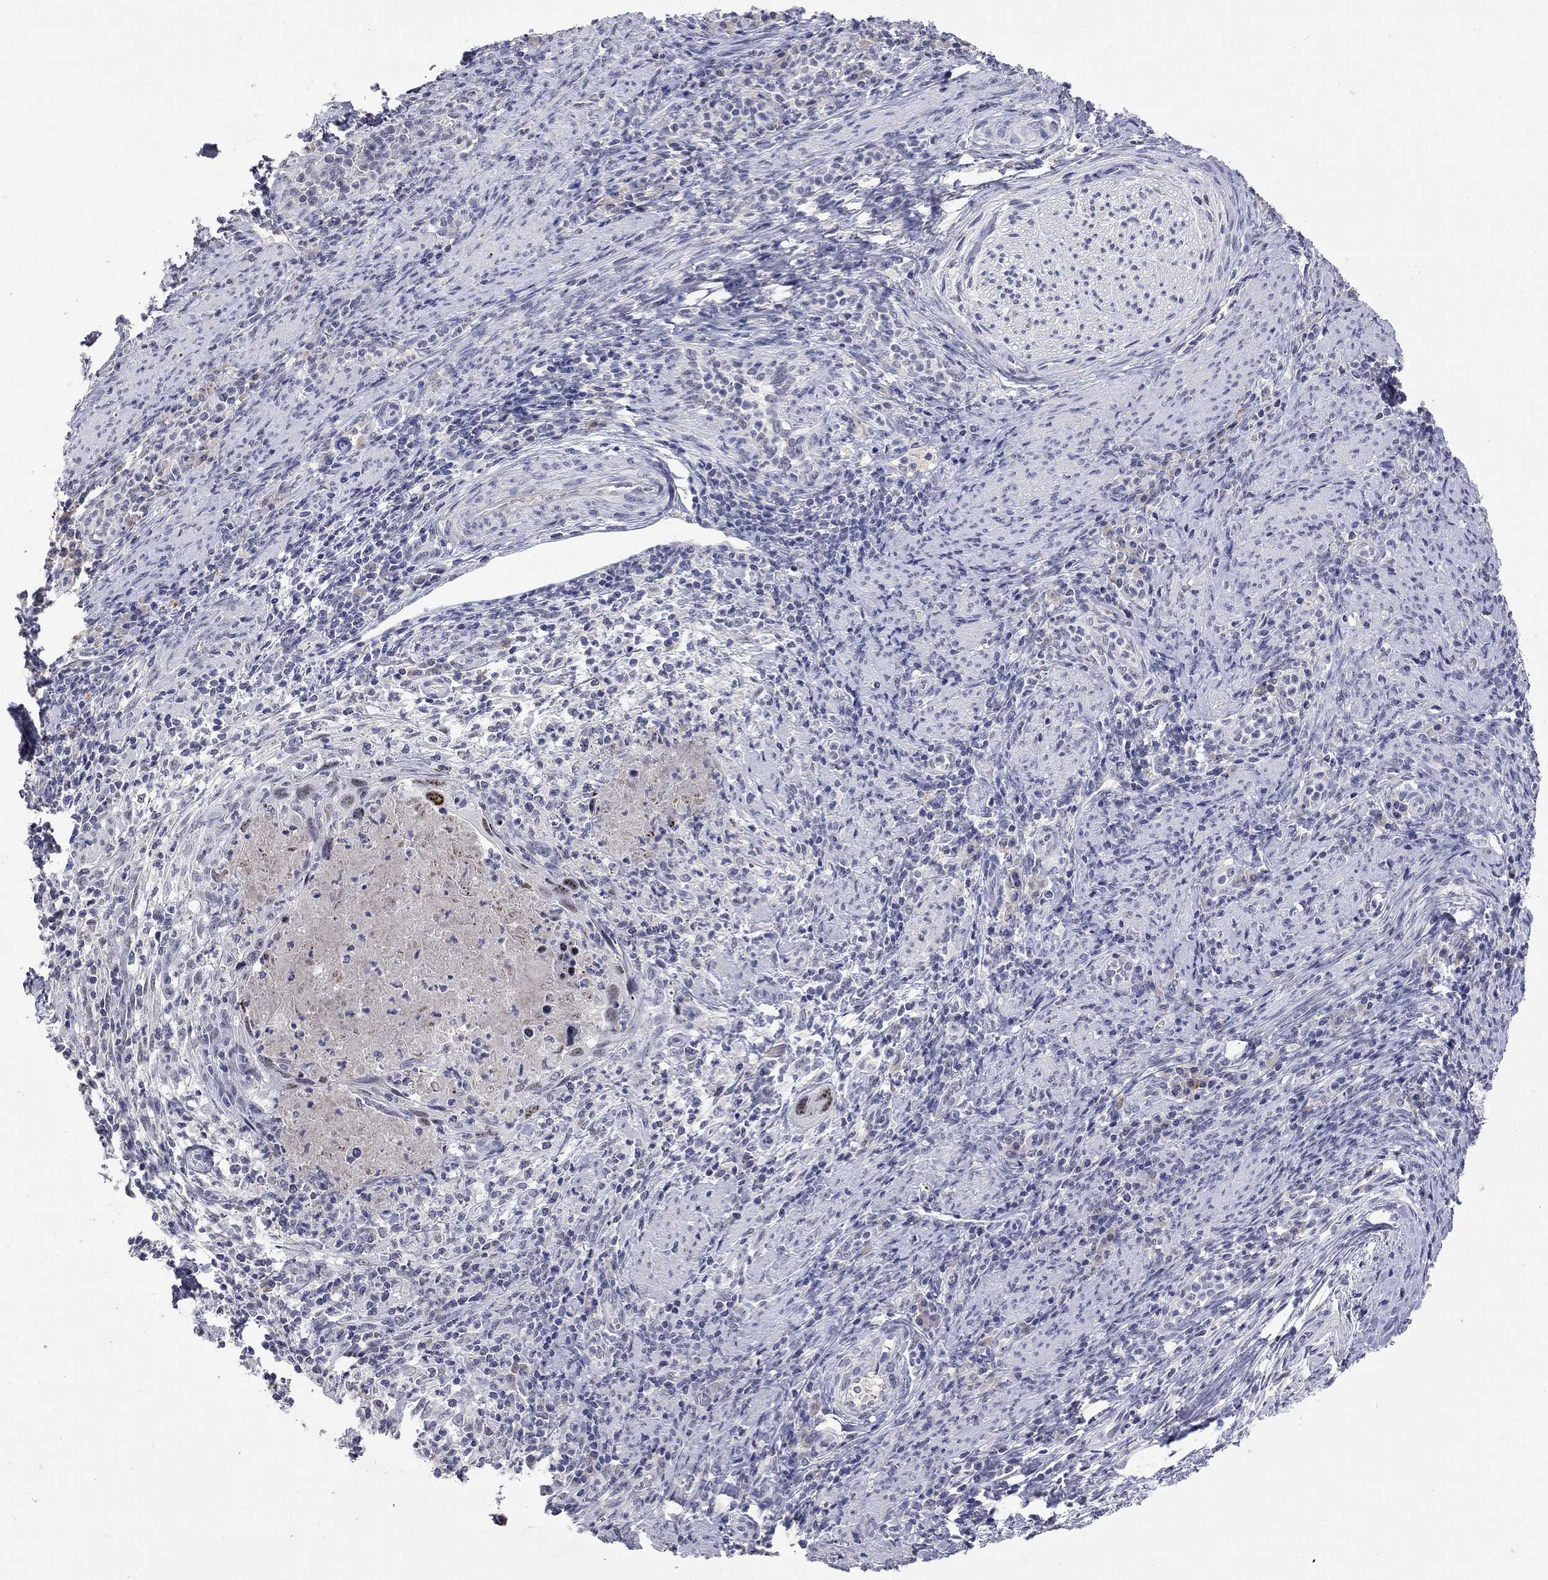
{"staining": {"intensity": "moderate", "quantity": "<25%", "location": "nuclear"}, "tissue": "cervical cancer", "cell_type": "Tumor cells", "image_type": "cancer", "snomed": [{"axis": "morphology", "description": "Squamous cell carcinoma, NOS"}, {"axis": "topography", "description": "Cervix"}], "caption": "Squamous cell carcinoma (cervical) stained for a protein displays moderate nuclear positivity in tumor cells. Using DAB (brown) and hematoxylin (blue) stains, captured at high magnification using brightfield microscopy.", "gene": "SLC51A", "patient": {"sex": "female", "age": 26}}